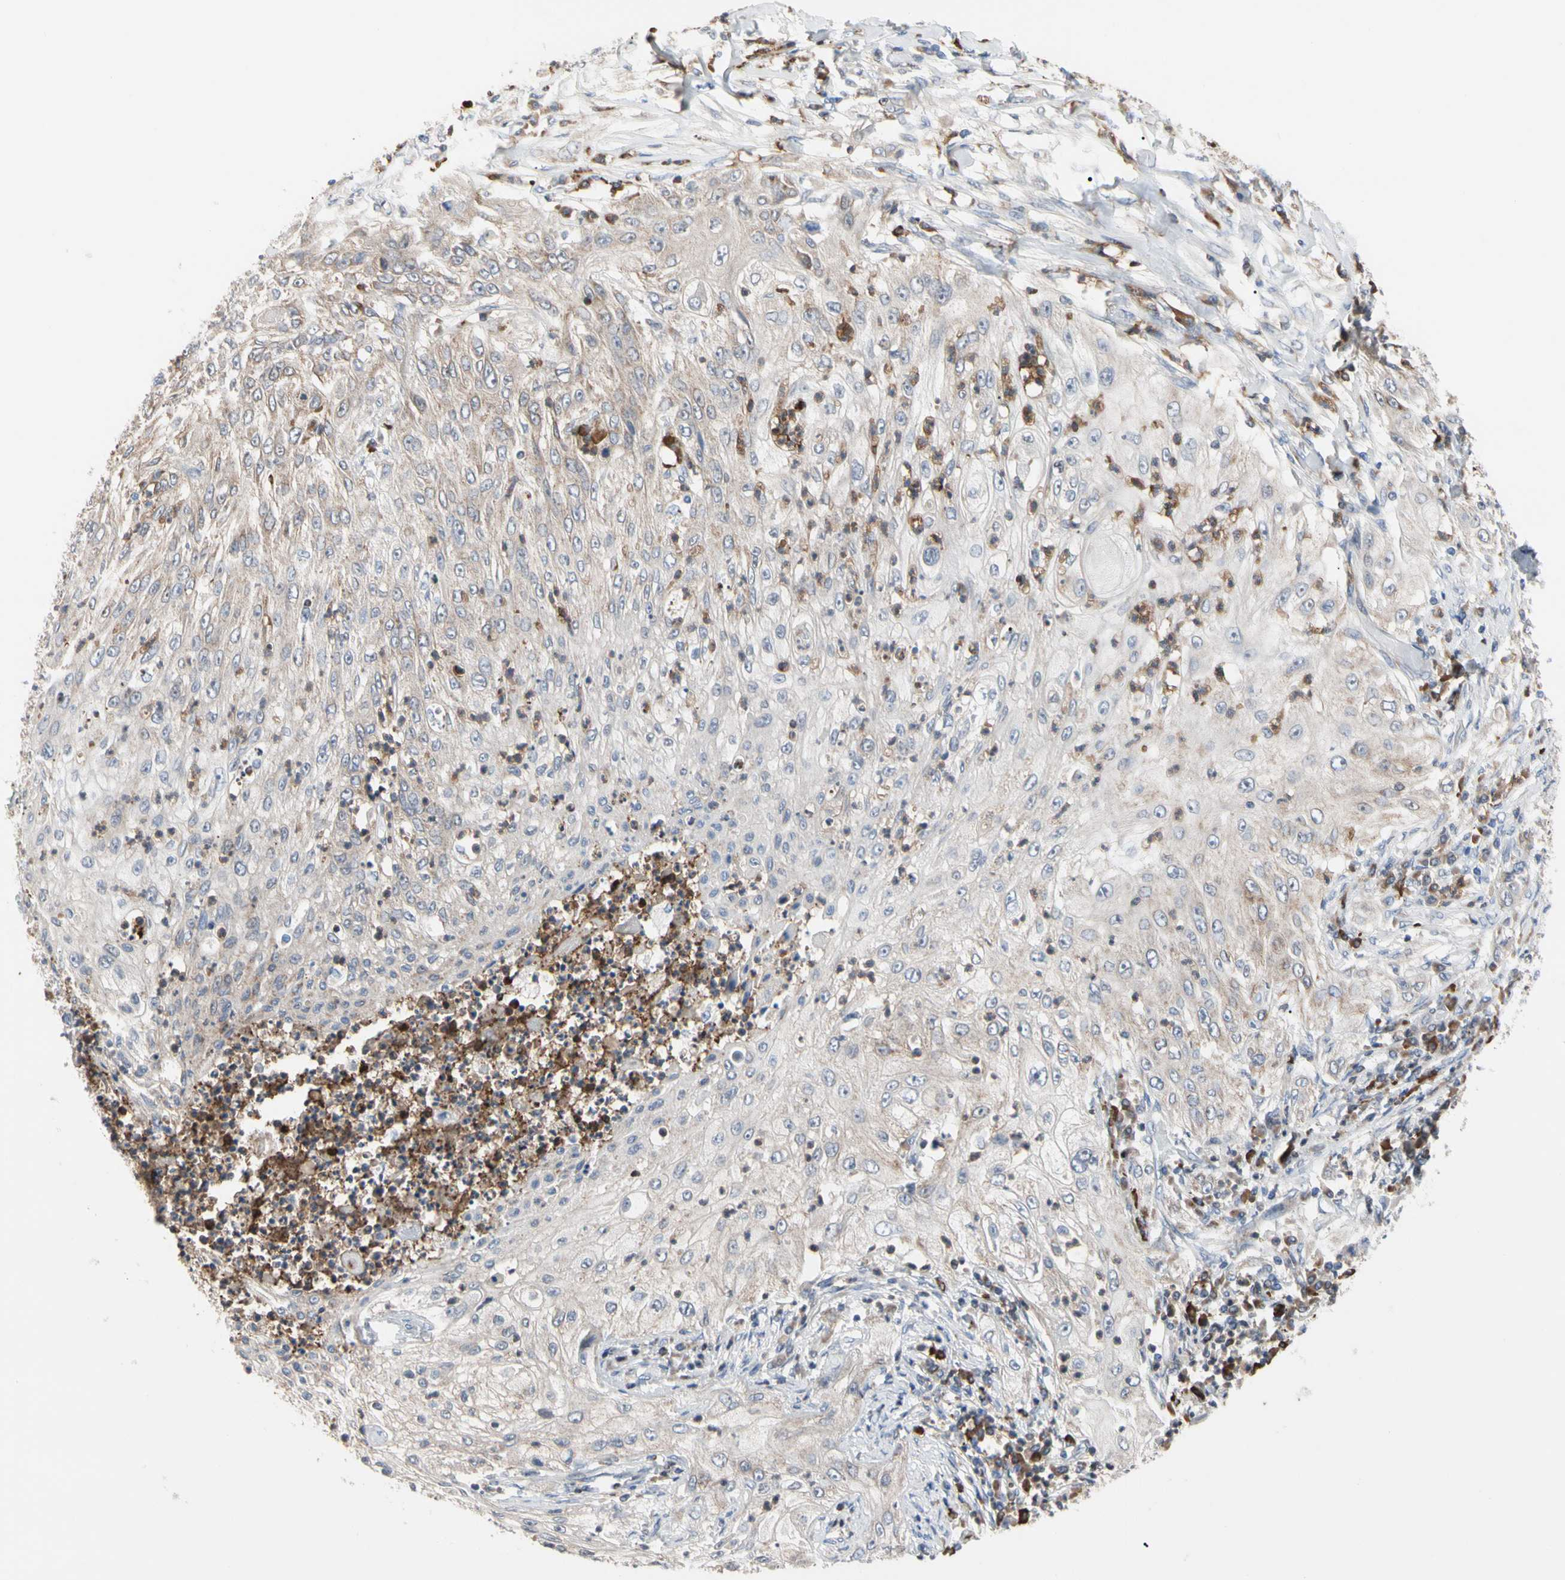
{"staining": {"intensity": "weak", "quantity": "<25%", "location": "cytoplasmic/membranous"}, "tissue": "lung cancer", "cell_type": "Tumor cells", "image_type": "cancer", "snomed": [{"axis": "morphology", "description": "Inflammation, NOS"}, {"axis": "morphology", "description": "Squamous cell carcinoma, NOS"}, {"axis": "topography", "description": "Lymph node"}, {"axis": "topography", "description": "Soft tissue"}, {"axis": "topography", "description": "Lung"}], "caption": "Tumor cells show no significant expression in lung squamous cell carcinoma.", "gene": "MCL1", "patient": {"sex": "male", "age": 66}}